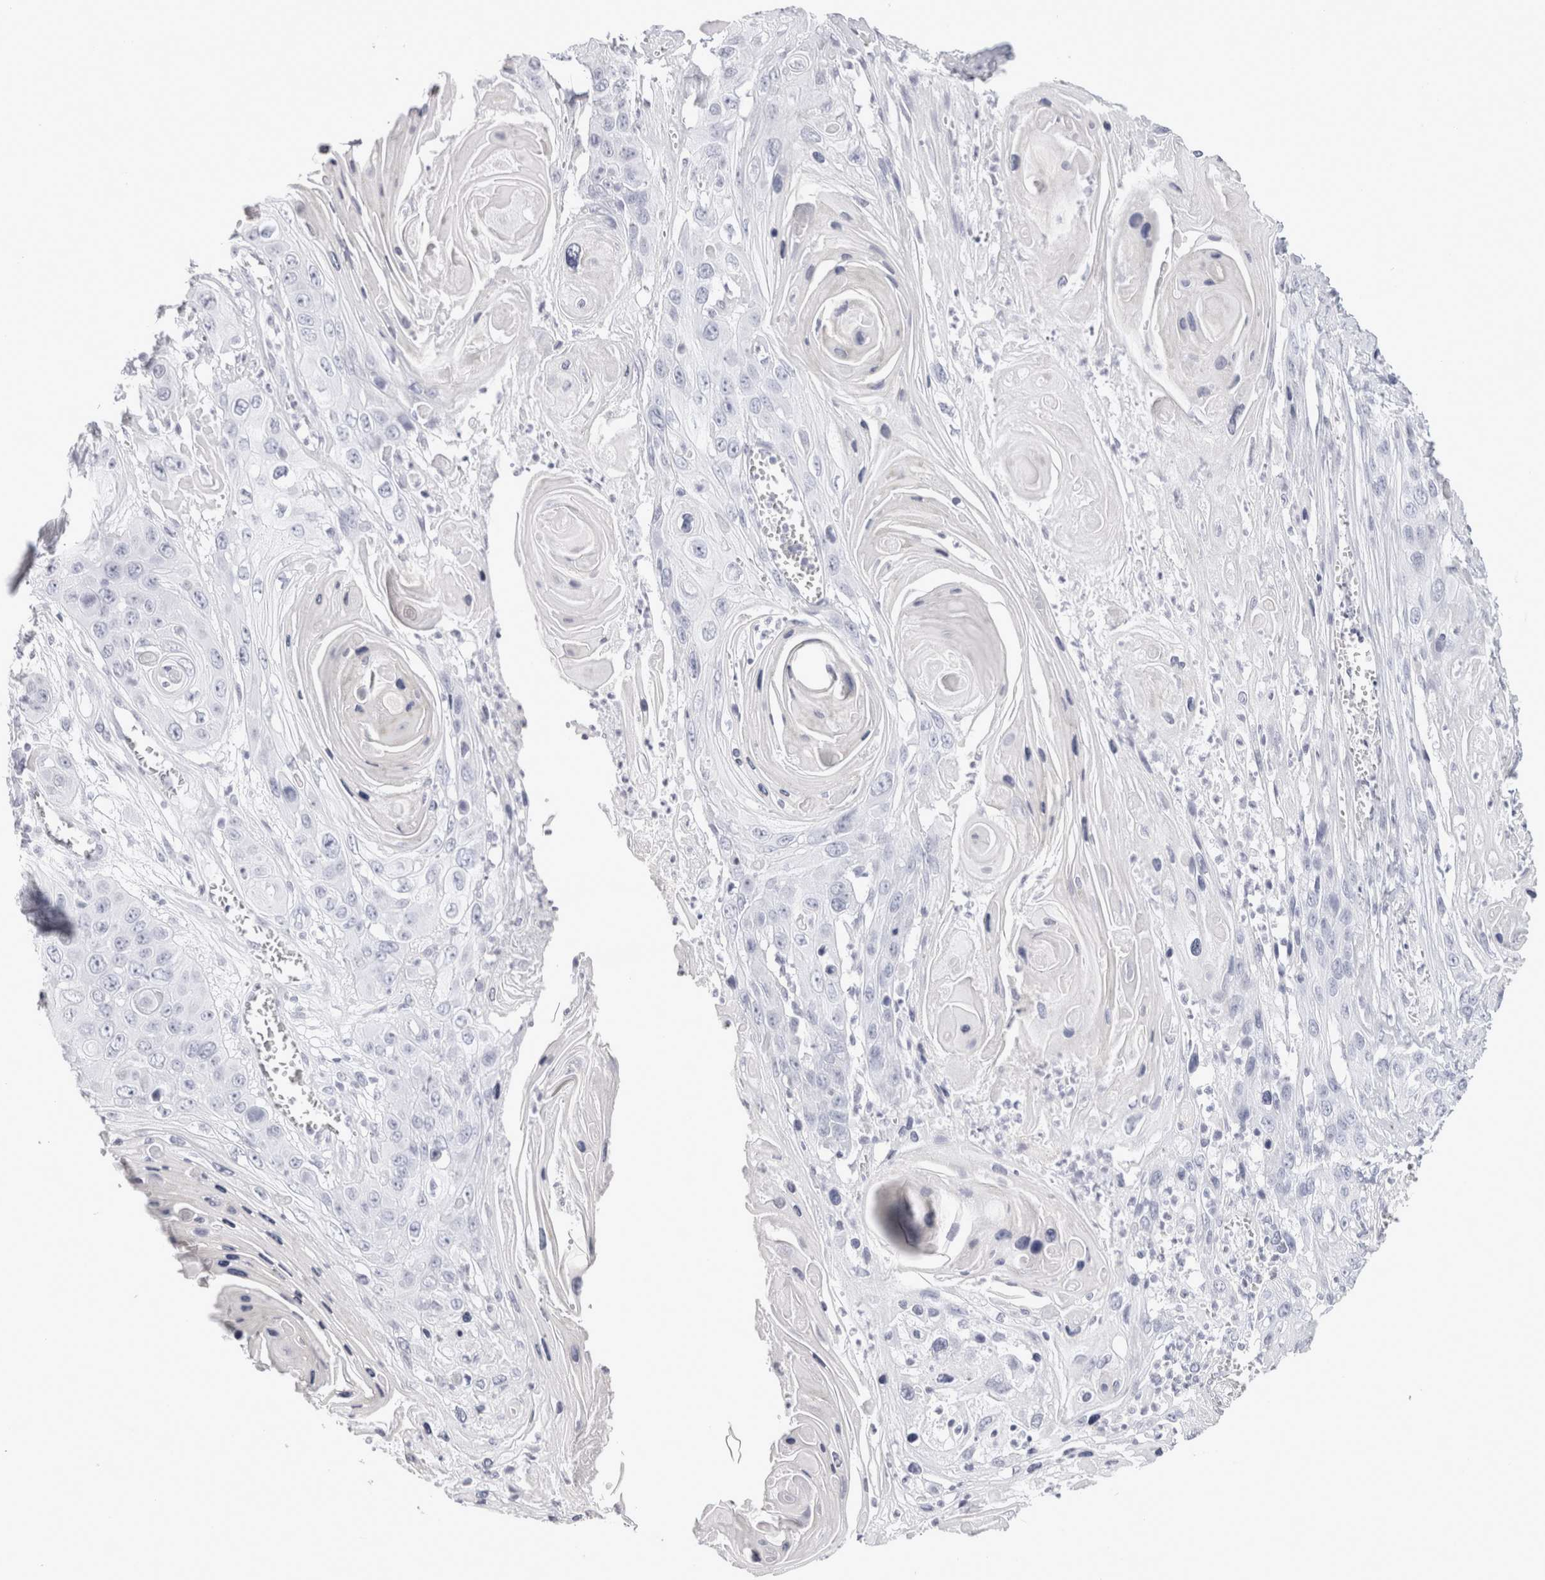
{"staining": {"intensity": "negative", "quantity": "none", "location": "none"}, "tissue": "skin cancer", "cell_type": "Tumor cells", "image_type": "cancer", "snomed": [{"axis": "morphology", "description": "Squamous cell carcinoma, NOS"}, {"axis": "topography", "description": "Skin"}], "caption": "High power microscopy photomicrograph of an immunohistochemistry (IHC) image of skin cancer (squamous cell carcinoma), revealing no significant staining in tumor cells. (Stains: DAB immunohistochemistry (IHC) with hematoxylin counter stain, Microscopy: brightfield microscopy at high magnification).", "gene": "GARIN1A", "patient": {"sex": "male", "age": 55}}